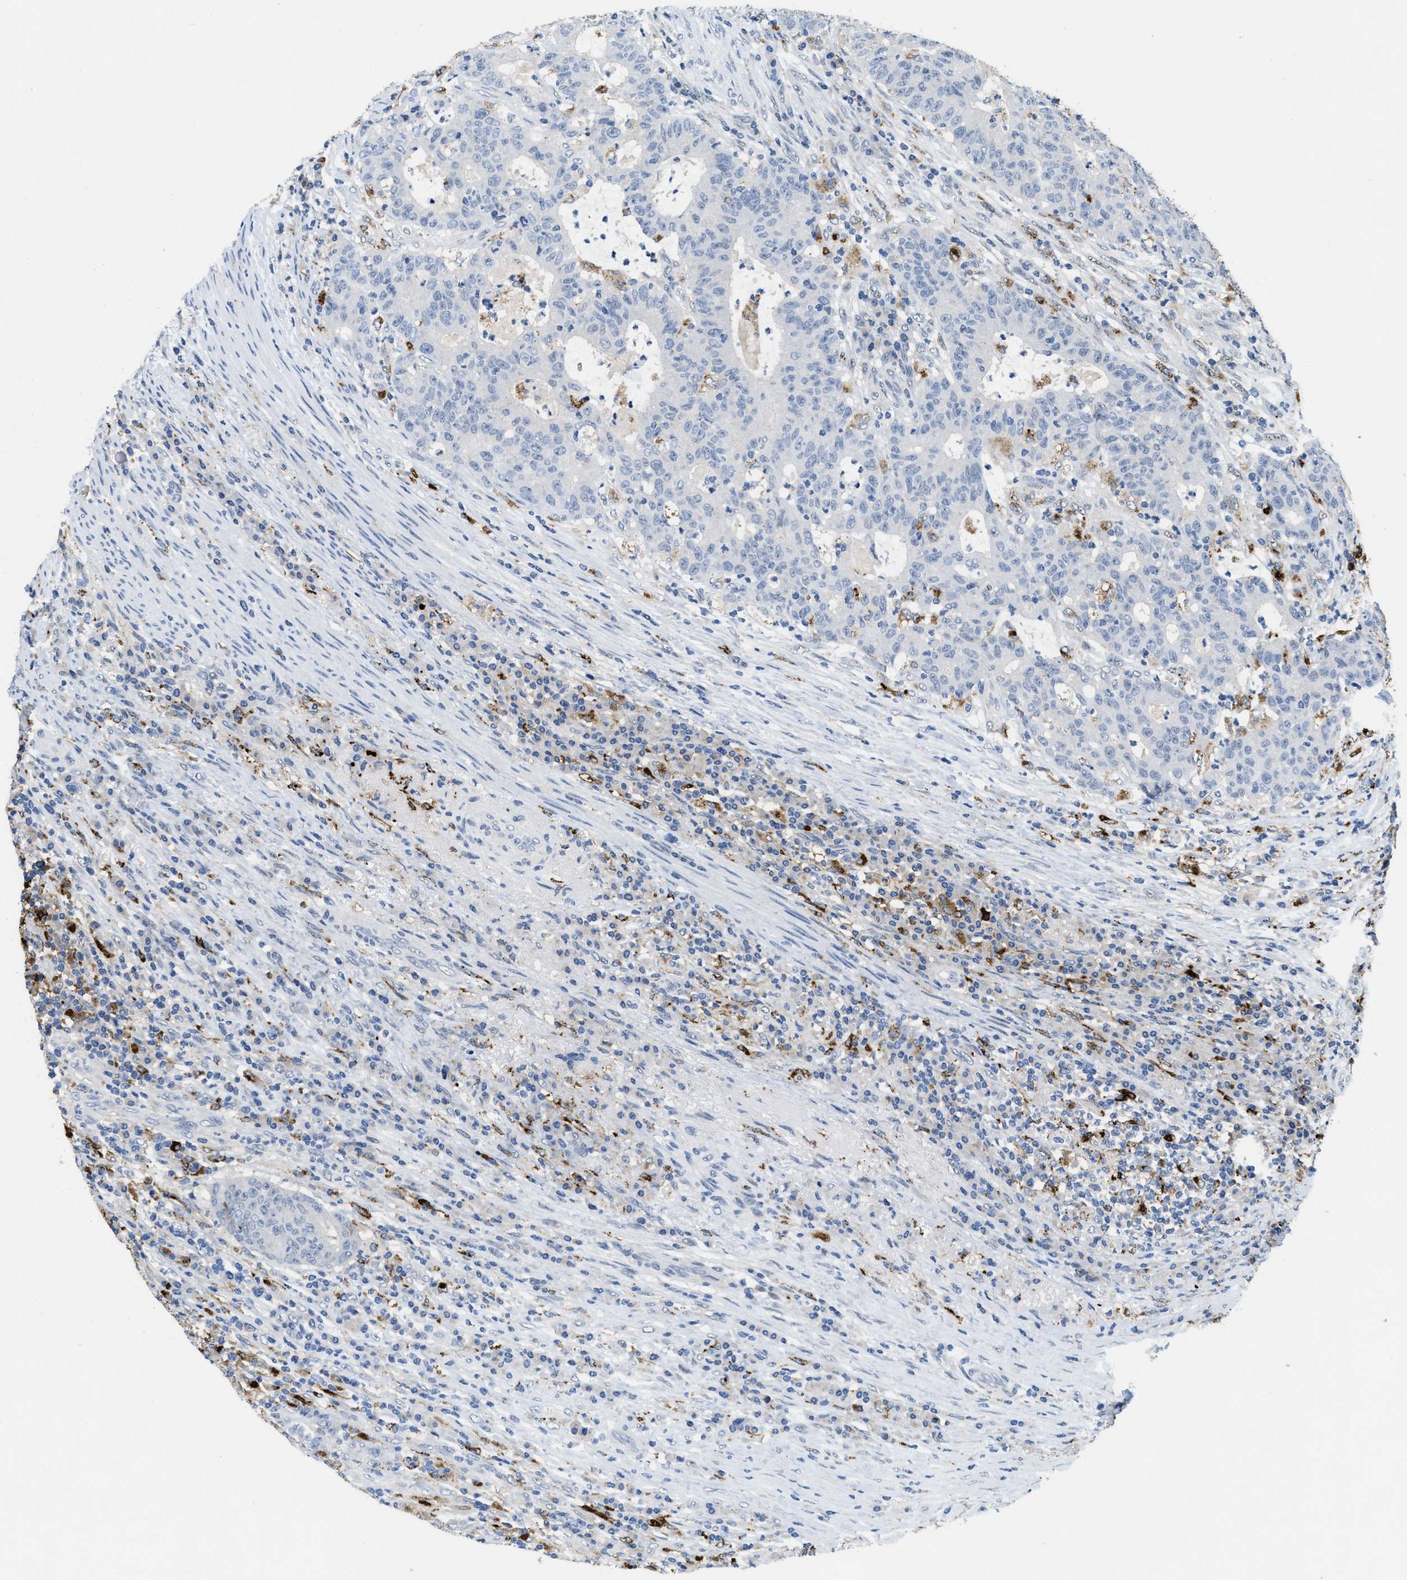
{"staining": {"intensity": "negative", "quantity": "none", "location": "none"}, "tissue": "colorectal cancer", "cell_type": "Tumor cells", "image_type": "cancer", "snomed": [{"axis": "morphology", "description": "Normal tissue, NOS"}, {"axis": "morphology", "description": "Adenocarcinoma, NOS"}, {"axis": "topography", "description": "Colon"}], "caption": "High power microscopy histopathology image of an immunohistochemistry image of colorectal cancer (adenocarcinoma), revealing no significant expression in tumor cells.", "gene": "BMPR2", "patient": {"sex": "female", "age": 75}}